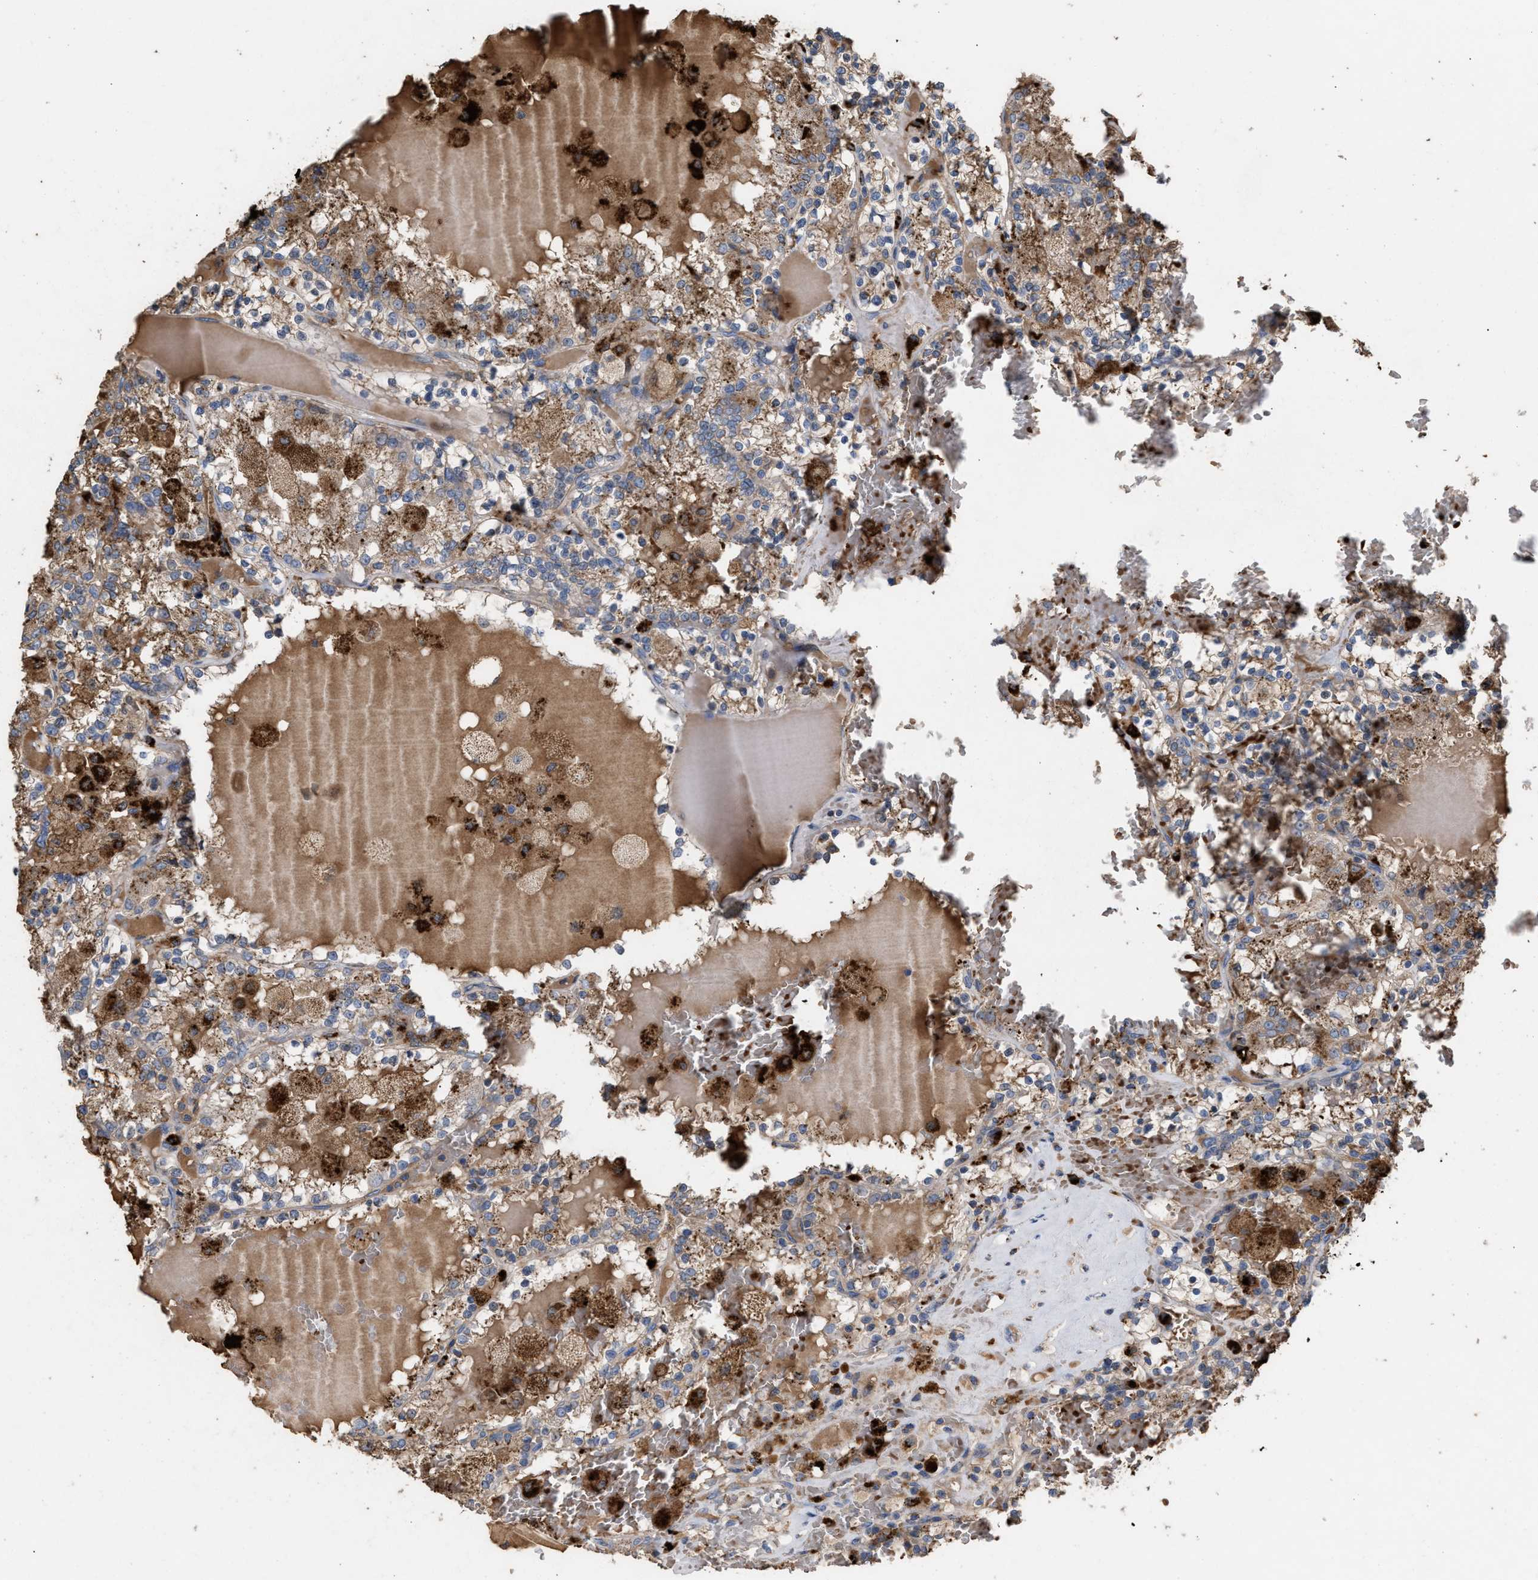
{"staining": {"intensity": "moderate", "quantity": ">75%", "location": "cytoplasmic/membranous"}, "tissue": "renal cancer", "cell_type": "Tumor cells", "image_type": "cancer", "snomed": [{"axis": "morphology", "description": "Adenocarcinoma, NOS"}, {"axis": "topography", "description": "Kidney"}], "caption": "Protein analysis of renal cancer tissue demonstrates moderate cytoplasmic/membranous expression in about >75% of tumor cells. The staining was performed using DAB, with brown indicating positive protein expression. Nuclei are stained blue with hematoxylin.", "gene": "ELMO3", "patient": {"sex": "female", "age": 56}}